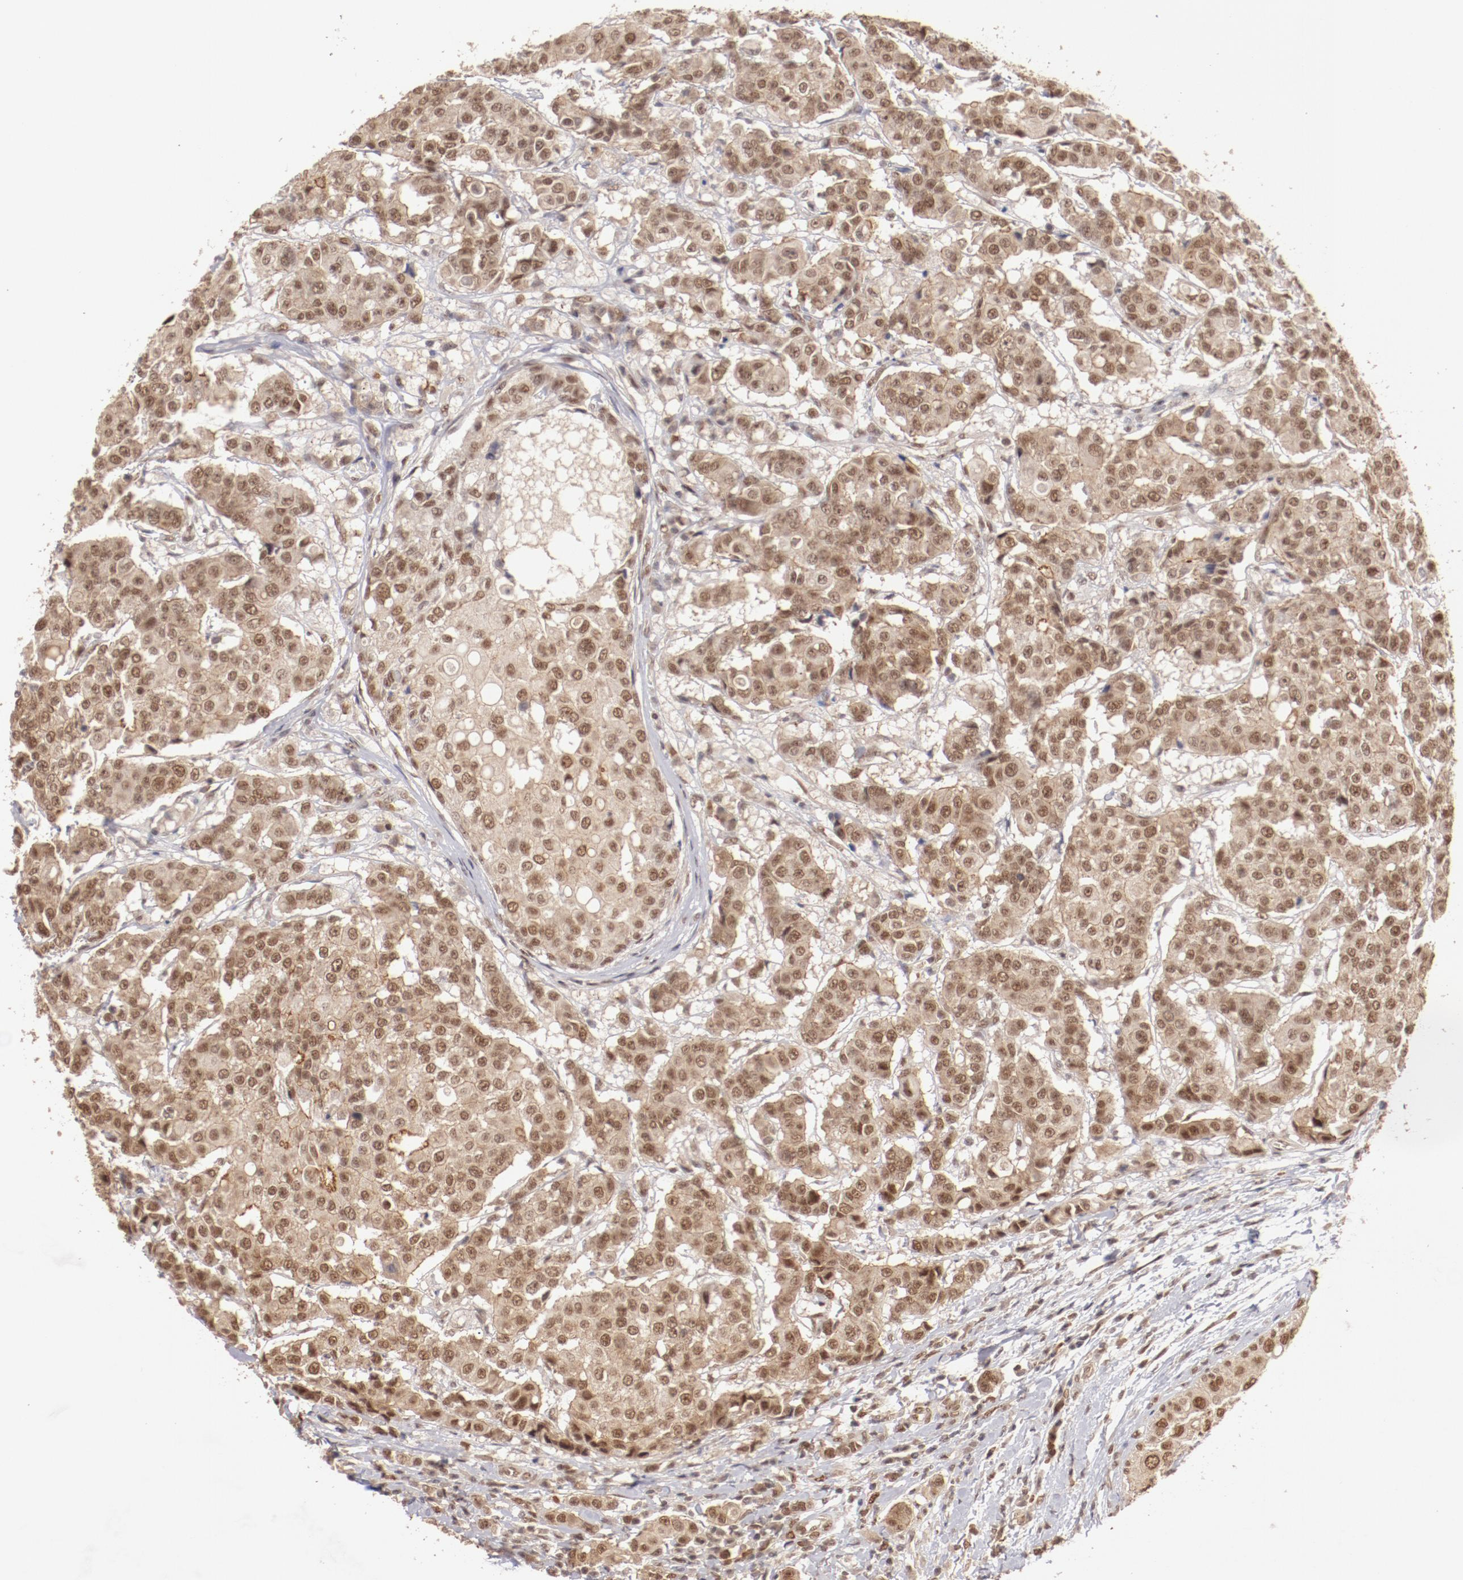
{"staining": {"intensity": "moderate", "quantity": ">75%", "location": "cytoplasmic/membranous,nuclear"}, "tissue": "breast cancer", "cell_type": "Tumor cells", "image_type": "cancer", "snomed": [{"axis": "morphology", "description": "Duct carcinoma"}, {"axis": "topography", "description": "Breast"}], "caption": "Invasive ductal carcinoma (breast) tissue reveals moderate cytoplasmic/membranous and nuclear expression in approximately >75% of tumor cells", "gene": "CLOCK", "patient": {"sex": "female", "age": 27}}